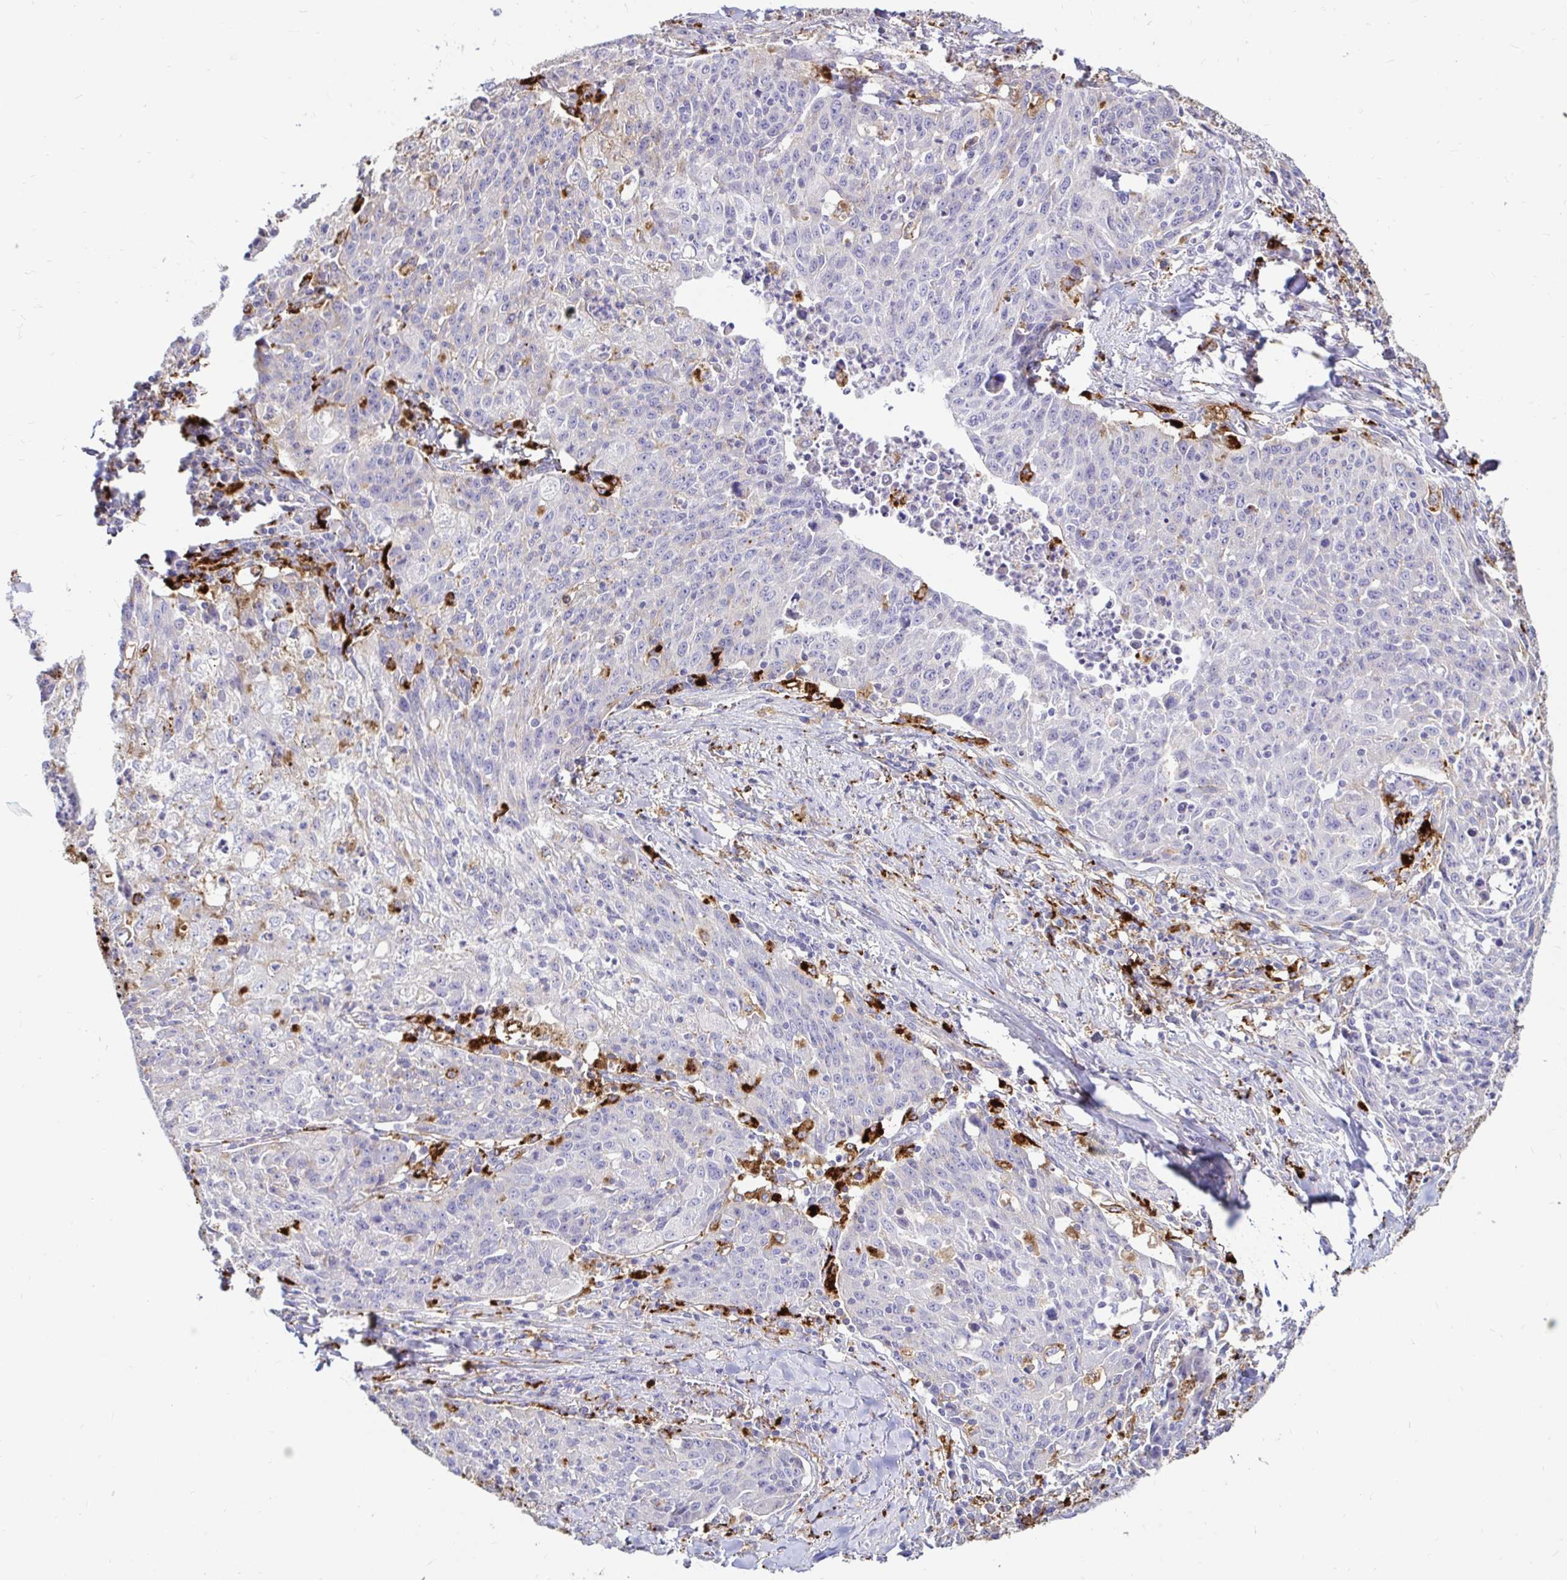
{"staining": {"intensity": "negative", "quantity": "none", "location": "none"}, "tissue": "lung cancer", "cell_type": "Tumor cells", "image_type": "cancer", "snomed": [{"axis": "morphology", "description": "Squamous cell carcinoma, NOS"}, {"axis": "morphology", "description": "Squamous cell carcinoma, metastatic, NOS"}, {"axis": "topography", "description": "Bronchus"}, {"axis": "topography", "description": "Lung"}], "caption": "A photomicrograph of lung cancer stained for a protein demonstrates no brown staining in tumor cells.", "gene": "FUCA1", "patient": {"sex": "male", "age": 62}}